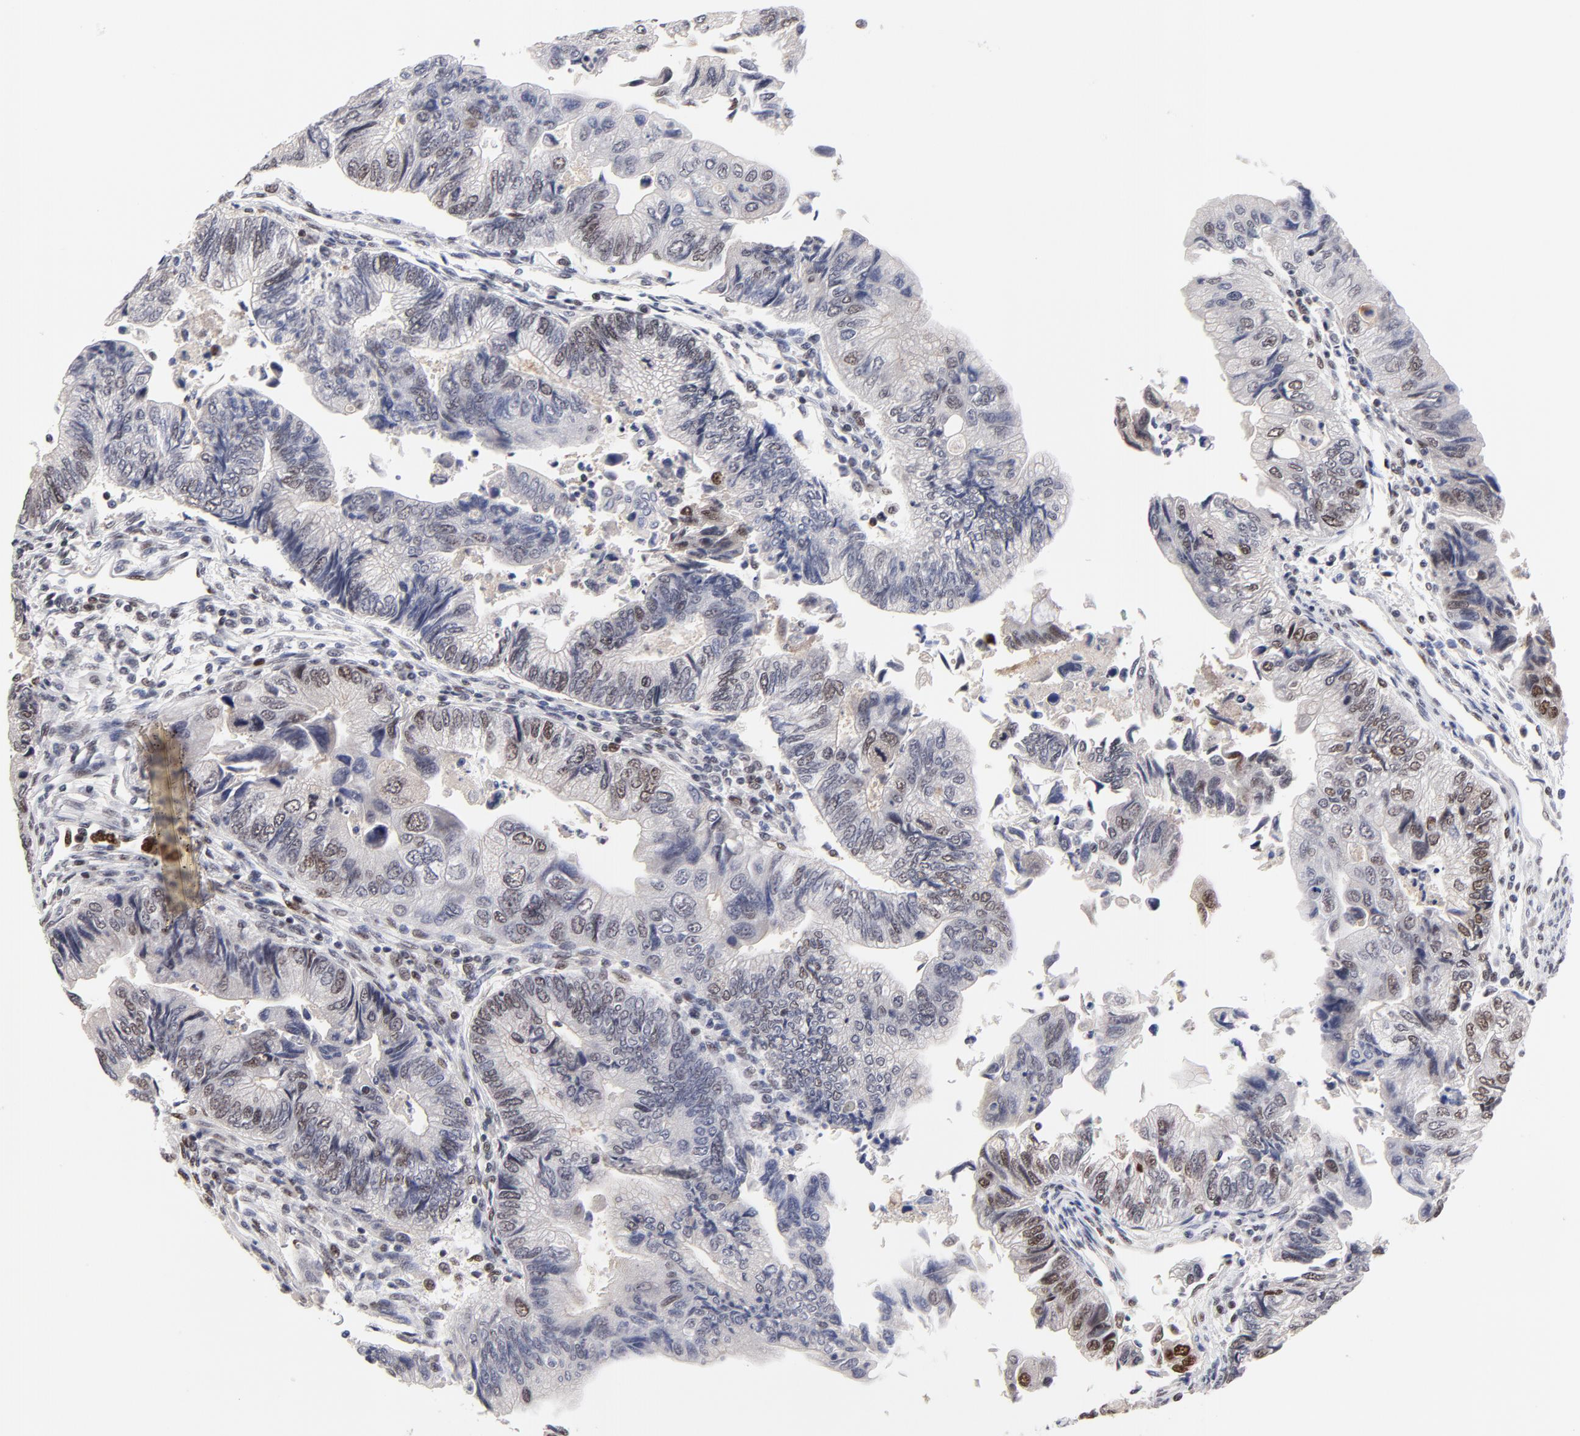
{"staining": {"intensity": "weak", "quantity": "<25%", "location": "nuclear"}, "tissue": "colorectal cancer", "cell_type": "Tumor cells", "image_type": "cancer", "snomed": [{"axis": "morphology", "description": "Adenocarcinoma, NOS"}, {"axis": "topography", "description": "Colon"}], "caption": "The image shows no staining of tumor cells in colorectal cancer (adenocarcinoma). The staining is performed using DAB brown chromogen with nuclei counter-stained in using hematoxylin.", "gene": "OGFOD1", "patient": {"sex": "female", "age": 11}}